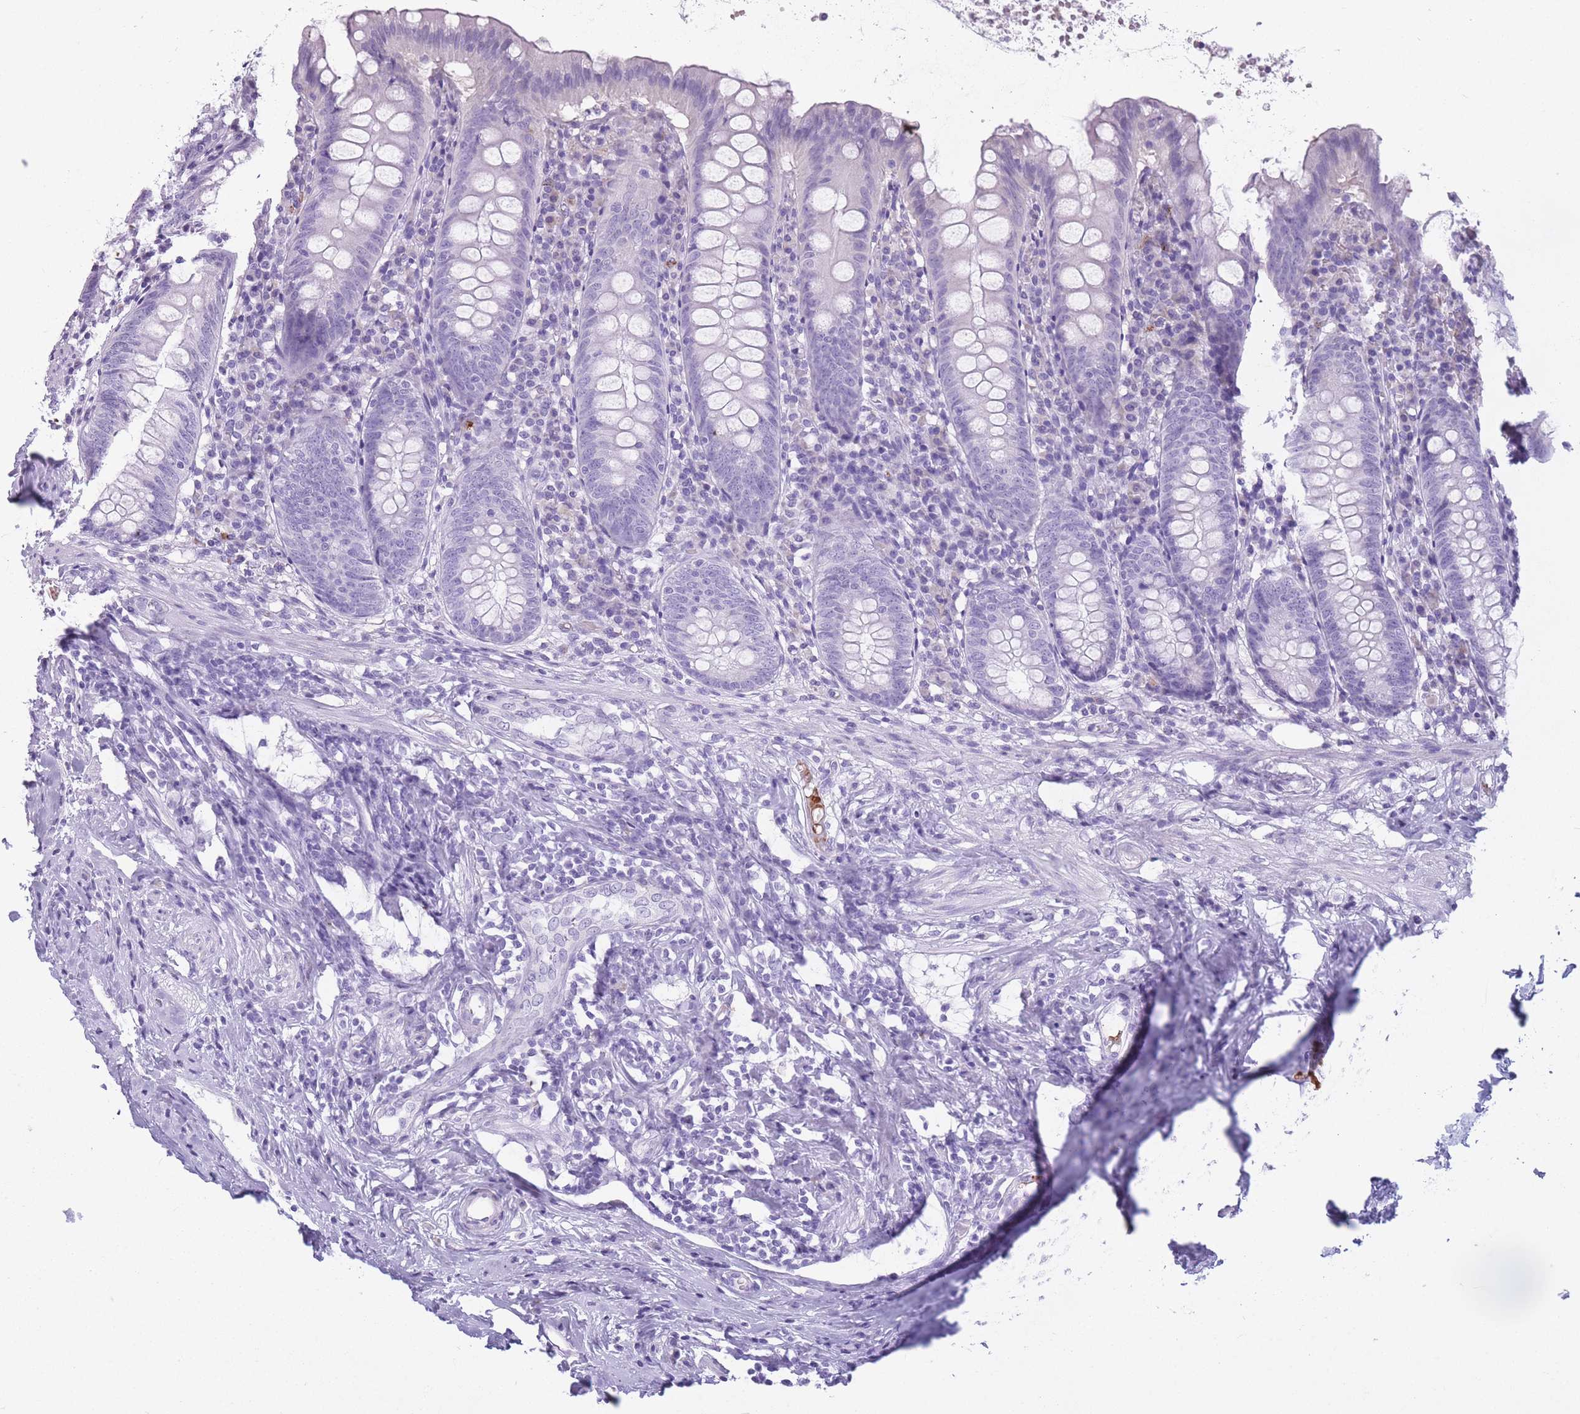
{"staining": {"intensity": "negative", "quantity": "none", "location": "none"}, "tissue": "appendix", "cell_type": "Glandular cells", "image_type": "normal", "snomed": [{"axis": "morphology", "description": "Normal tissue, NOS"}, {"axis": "topography", "description": "Appendix"}], "caption": "The micrograph demonstrates no significant positivity in glandular cells of appendix.", "gene": "OR7C1", "patient": {"sex": "female", "age": 54}}